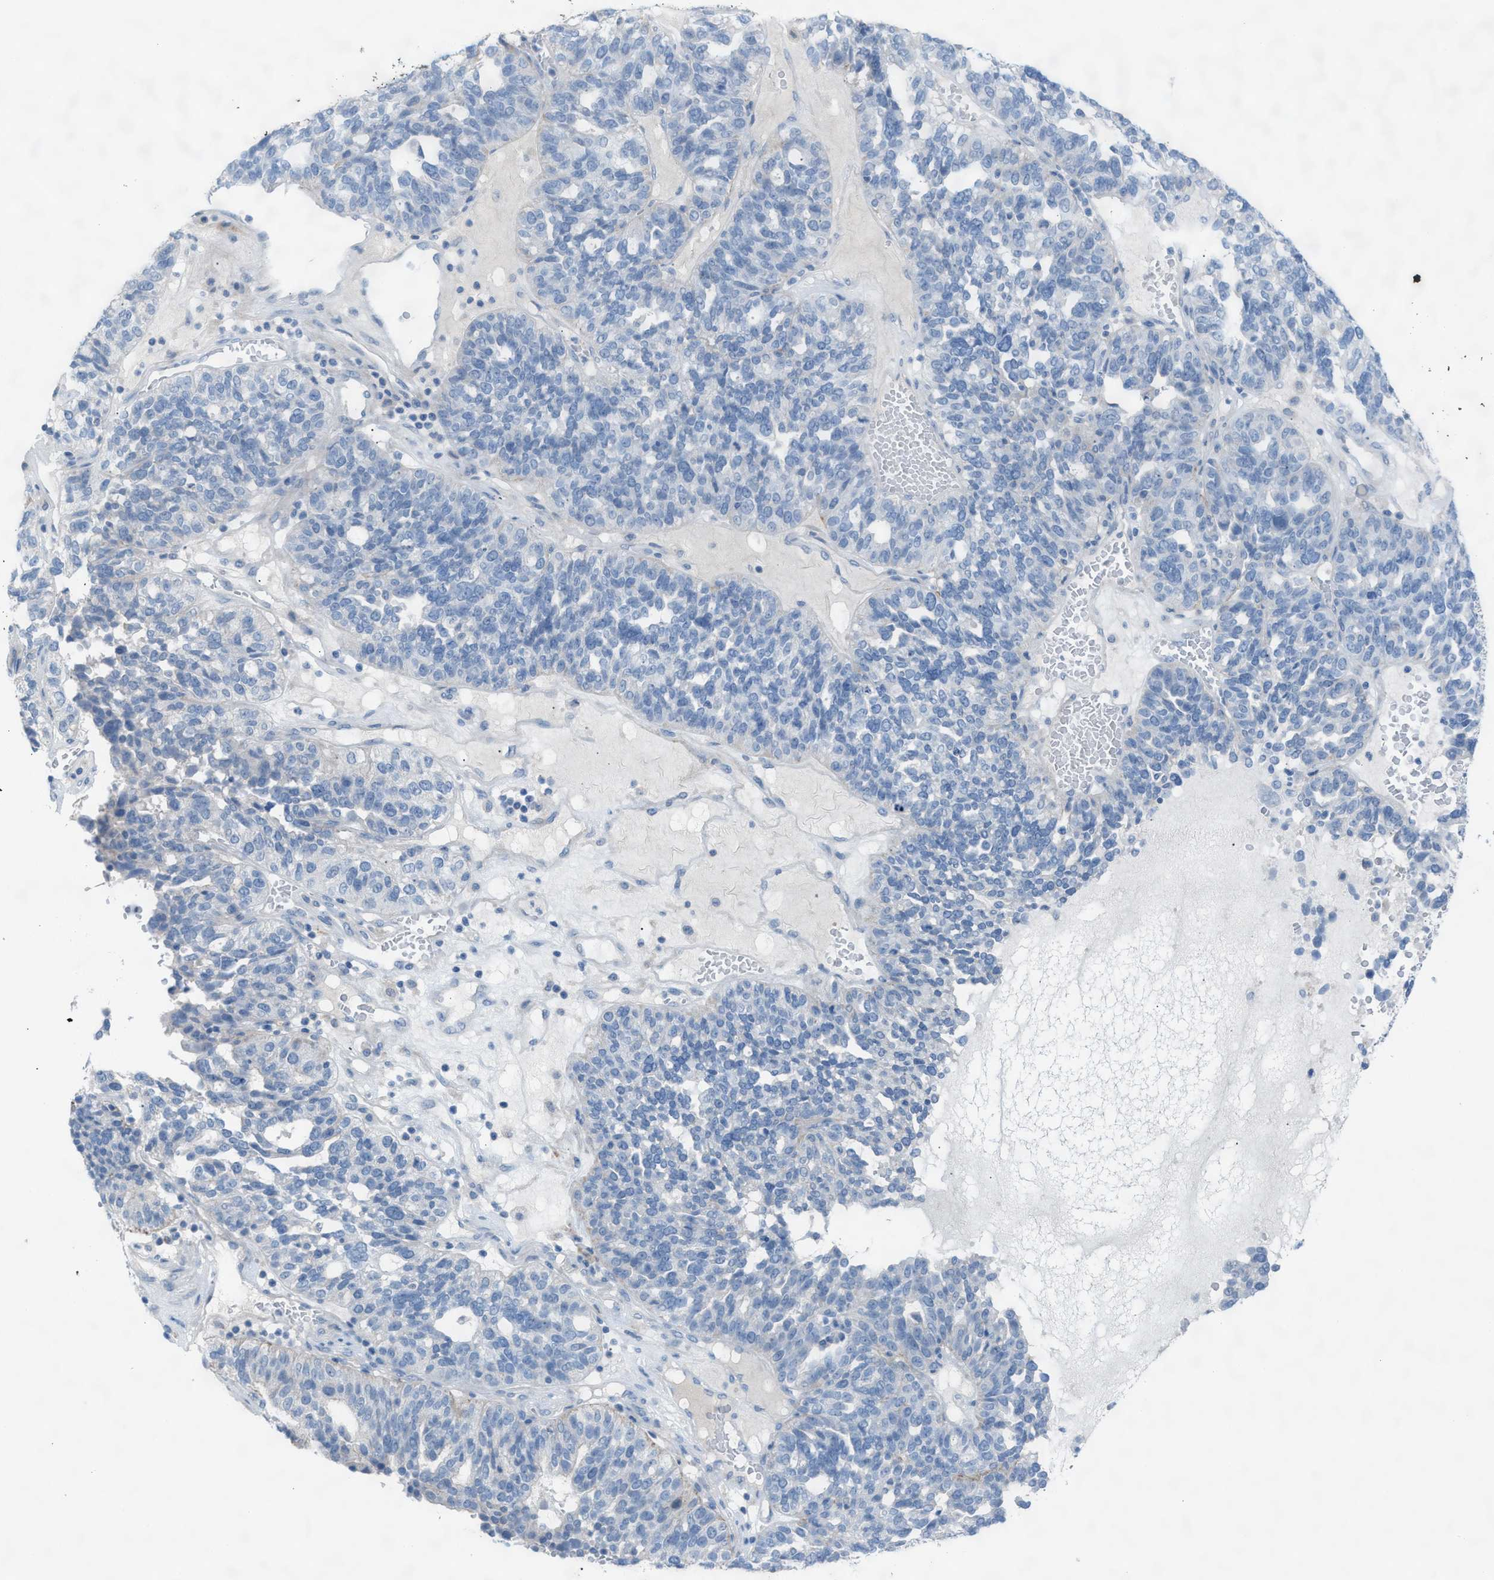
{"staining": {"intensity": "negative", "quantity": "none", "location": "none"}, "tissue": "ovarian cancer", "cell_type": "Tumor cells", "image_type": "cancer", "snomed": [{"axis": "morphology", "description": "Cystadenocarcinoma, serous, NOS"}, {"axis": "topography", "description": "Ovary"}], "caption": "A photomicrograph of human ovarian serous cystadenocarcinoma is negative for staining in tumor cells.", "gene": "ASPA", "patient": {"sex": "female", "age": 59}}